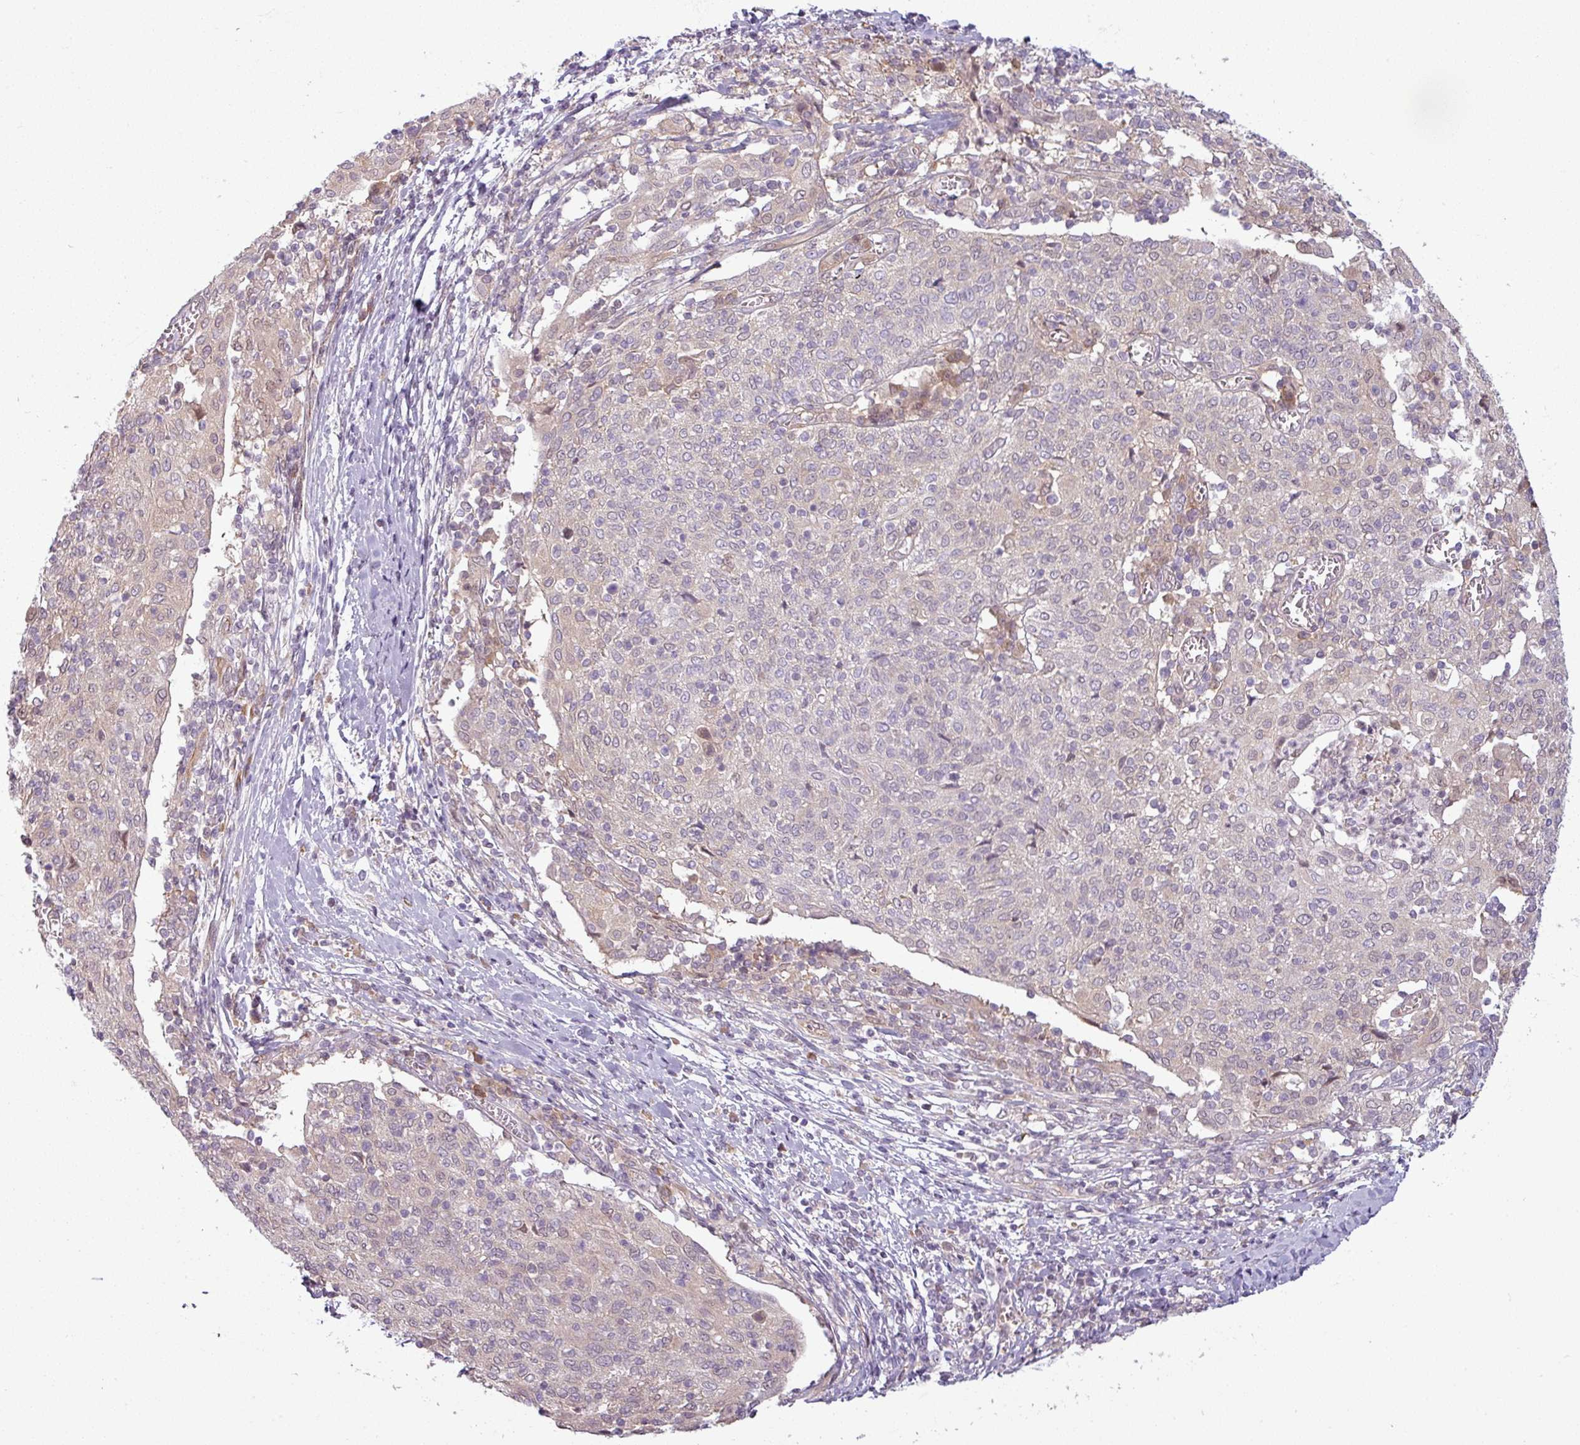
{"staining": {"intensity": "weak", "quantity": "<25%", "location": "cytoplasmic/membranous,nuclear"}, "tissue": "cervical cancer", "cell_type": "Tumor cells", "image_type": "cancer", "snomed": [{"axis": "morphology", "description": "Squamous cell carcinoma, NOS"}, {"axis": "topography", "description": "Cervix"}], "caption": "The IHC image has no significant positivity in tumor cells of cervical cancer (squamous cell carcinoma) tissue.", "gene": "CCDC144A", "patient": {"sex": "female", "age": 52}}